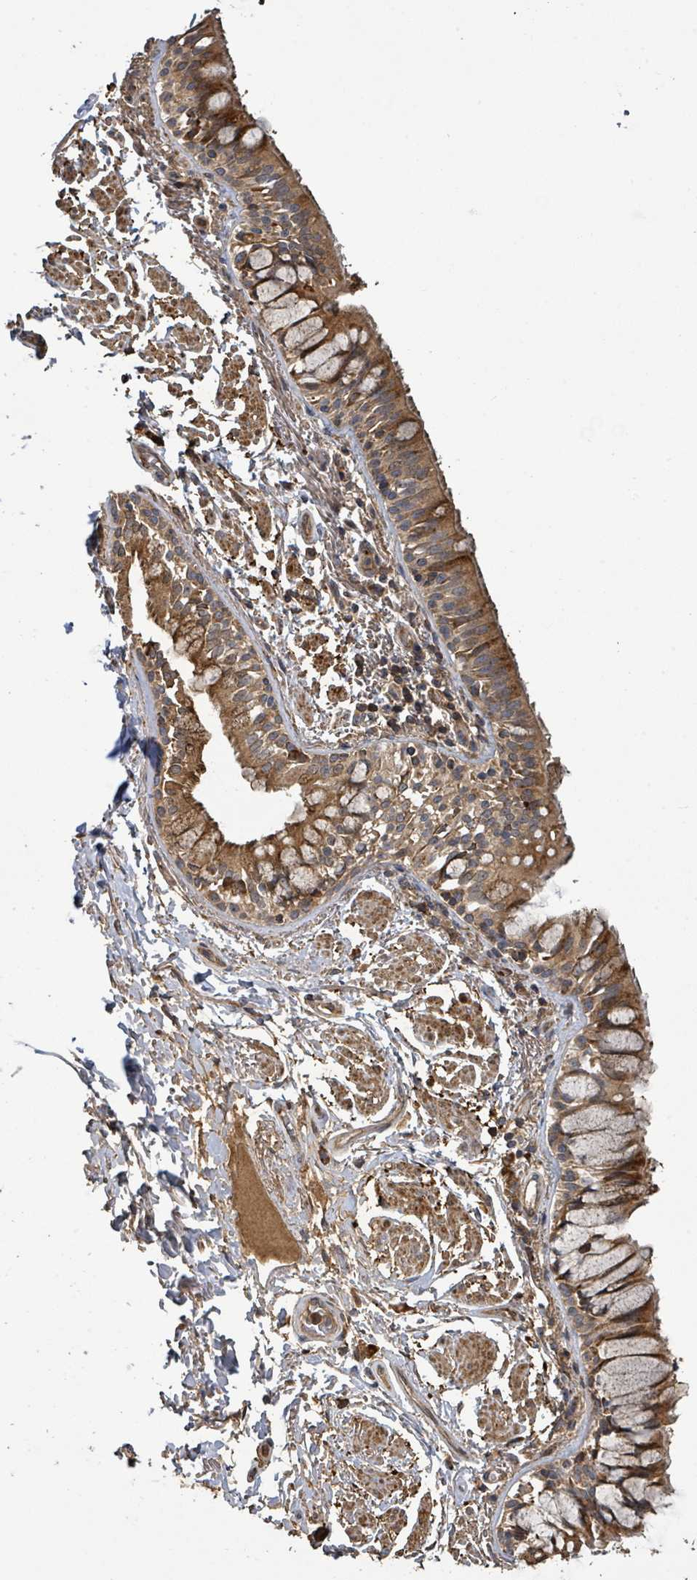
{"staining": {"intensity": "strong", "quantity": ">75%", "location": "cytoplasmic/membranous"}, "tissue": "bronchus", "cell_type": "Respiratory epithelial cells", "image_type": "normal", "snomed": [{"axis": "morphology", "description": "Normal tissue, NOS"}, {"axis": "topography", "description": "Bronchus"}], "caption": "Strong cytoplasmic/membranous staining is present in about >75% of respiratory epithelial cells in unremarkable bronchus. The staining was performed using DAB (3,3'-diaminobenzidine), with brown indicating positive protein expression. Nuclei are stained blue with hematoxylin.", "gene": "STARD4", "patient": {"sex": "male", "age": 70}}